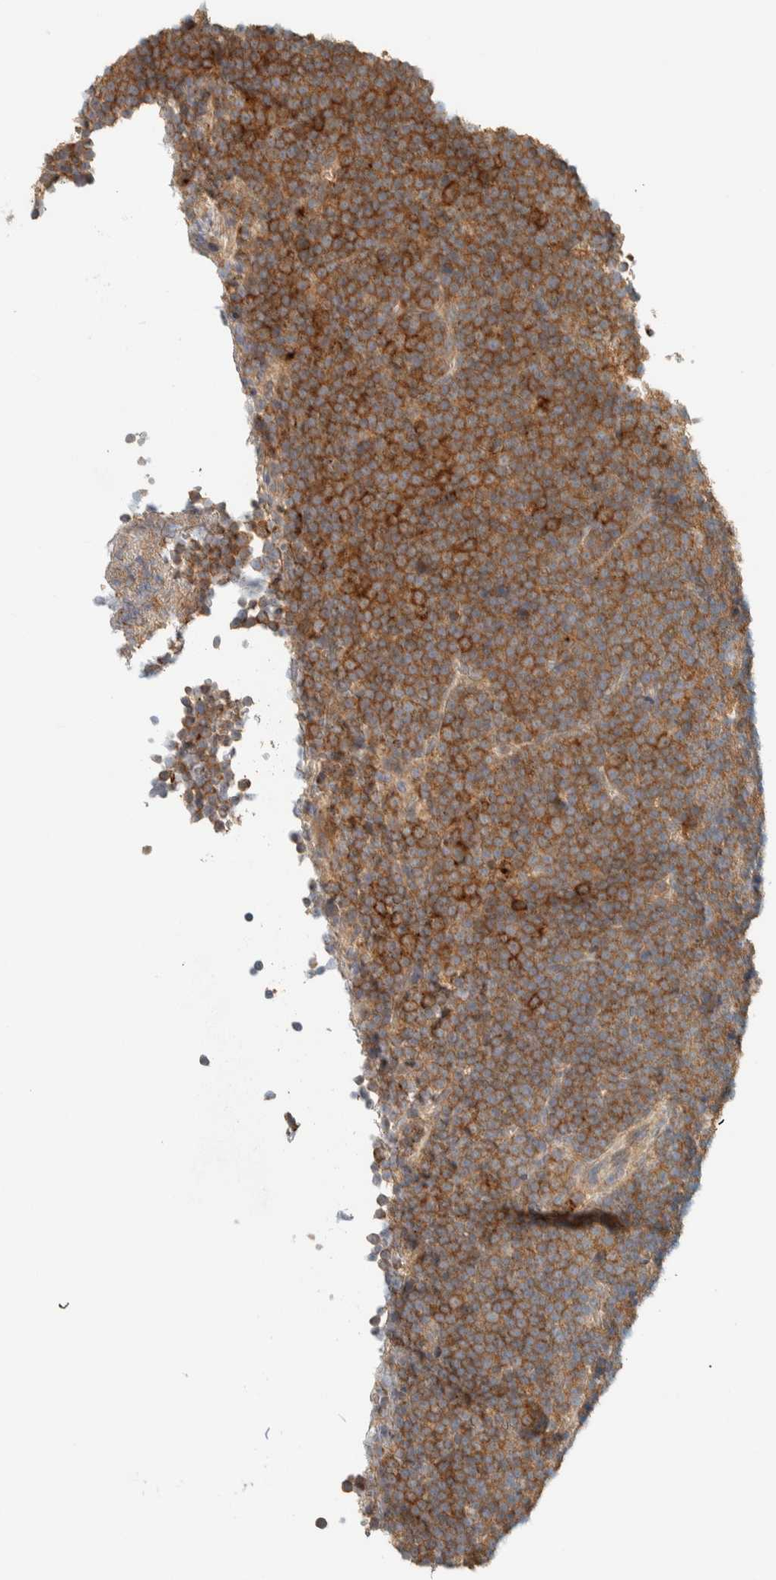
{"staining": {"intensity": "strong", "quantity": ">75%", "location": "cytoplasmic/membranous"}, "tissue": "lymphoma", "cell_type": "Tumor cells", "image_type": "cancer", "snomed": [{"axis": "morphology", "description": "Malignant lymphoma, non-Hodgkin's type, Low grade"}, {"axis": "topography", "description": "Lymph node"}], "caption": "Immunohistochemistry staining of lymphoma, which reveals high levels of strong cytoplasmic/membranous staining in approximately >75% of tumor cells indicating strong cytoplasmic/membranous protein expression. The staining was performed using DAB (3,3'-diaminobenzidine) (brown) for protein detection and nuclei were counterstained in hematoxylin (blue).", "gene": "RAB11FIP1", "patient": {"sex": "female", "age": 67}}